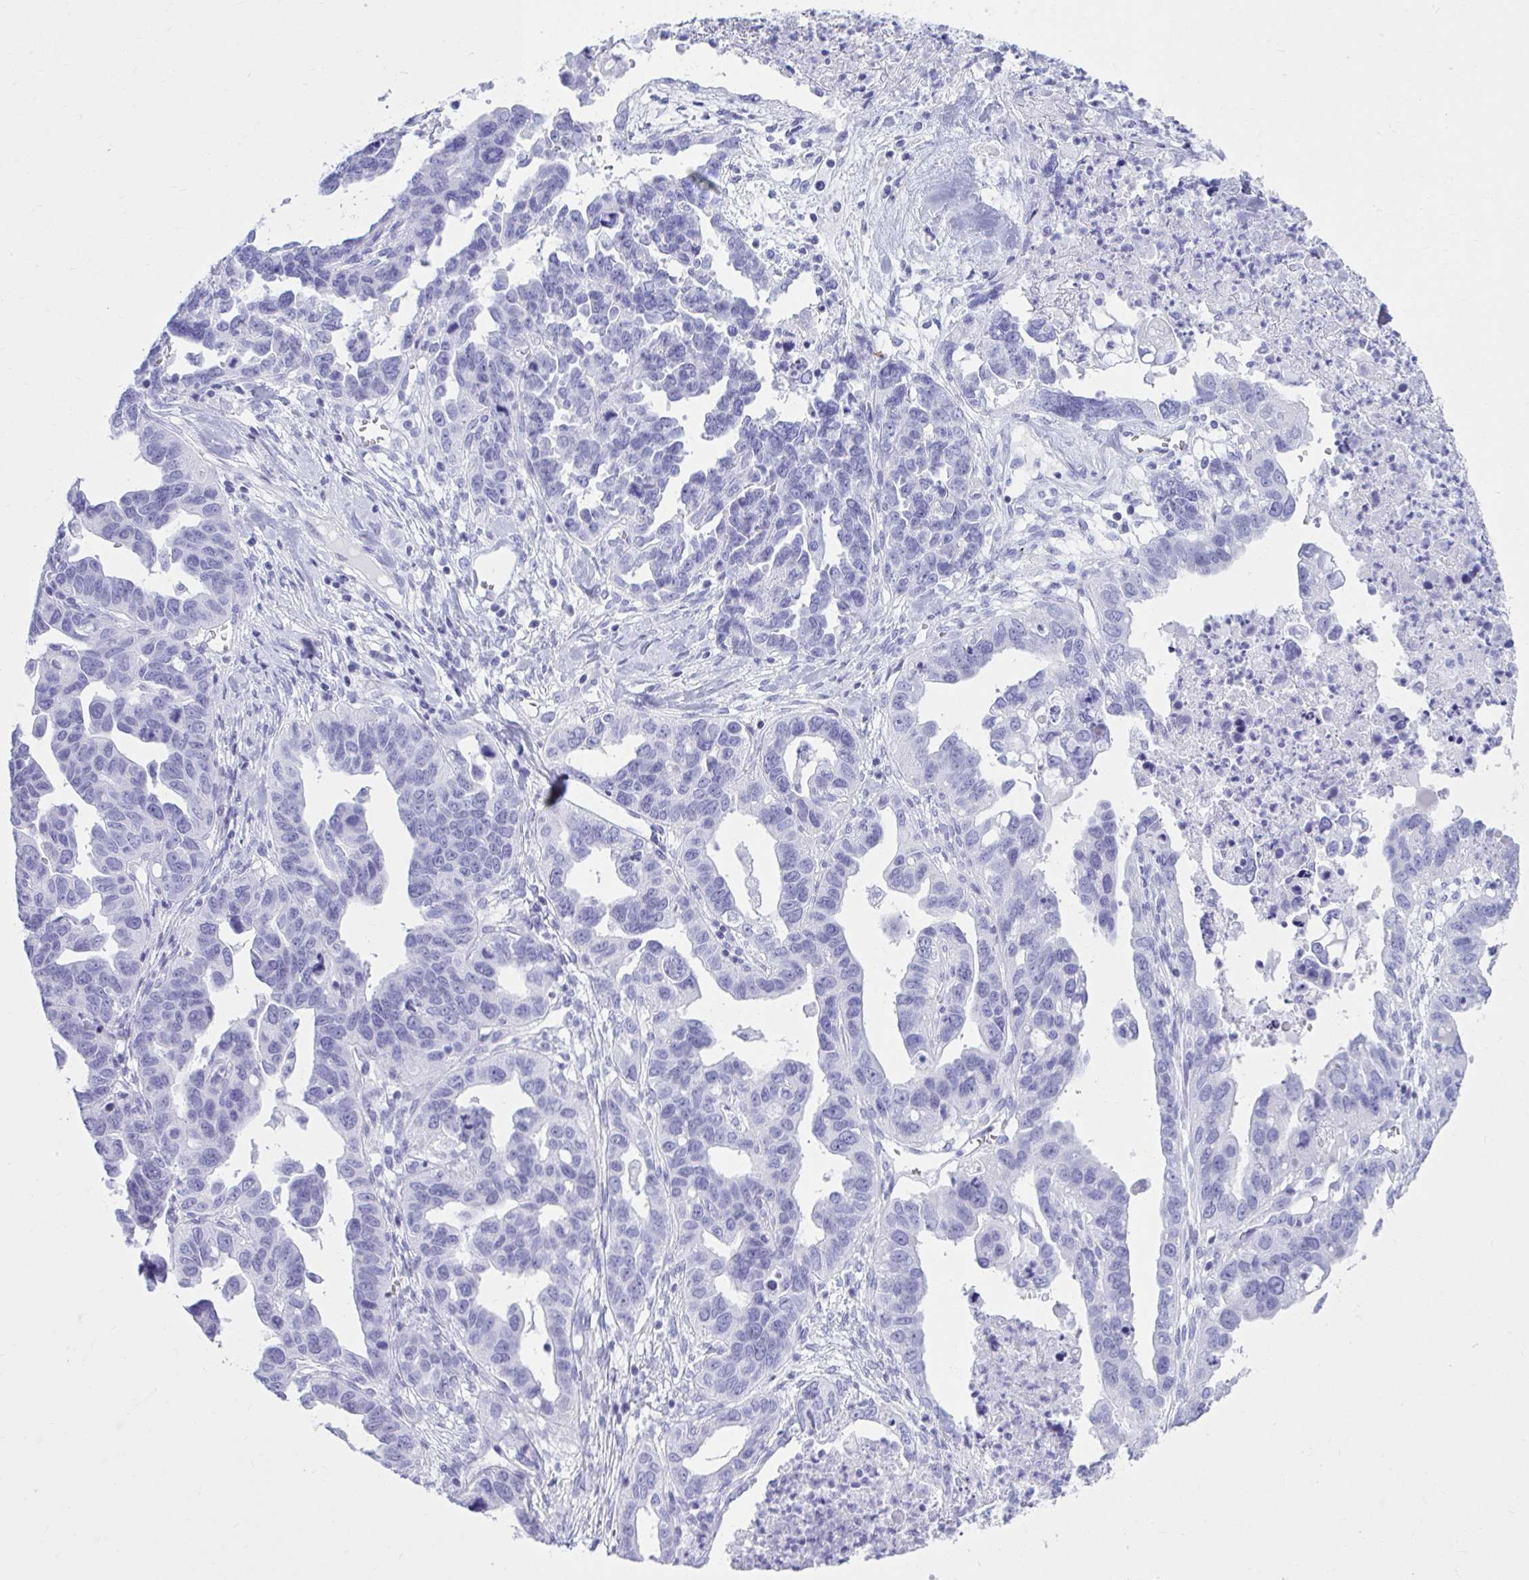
{"staining": {"intensity": "negative", "quantity": "none", "location": "none"}, "tissue": "ovarian cancer", "cell_type": "Tumor cells", "image_type": "cancer", "snomed": [{"axis": "morphology", "description": "Cystadenocarcinoma, serous, NOS"}, {"axis": "topography", "description": "Ovary"}], "caption": "The immunohistochemistry (IHC) image has no significant positivity in tumor cells of ovarian serous cystadenocarcinoma tissue. (DAB (3,3'-diaminobenzidine) immunohistochemistry (IHC), high magnification).", "gene": "ATP4B", "patient": {"sex": "female", "age": 69}}